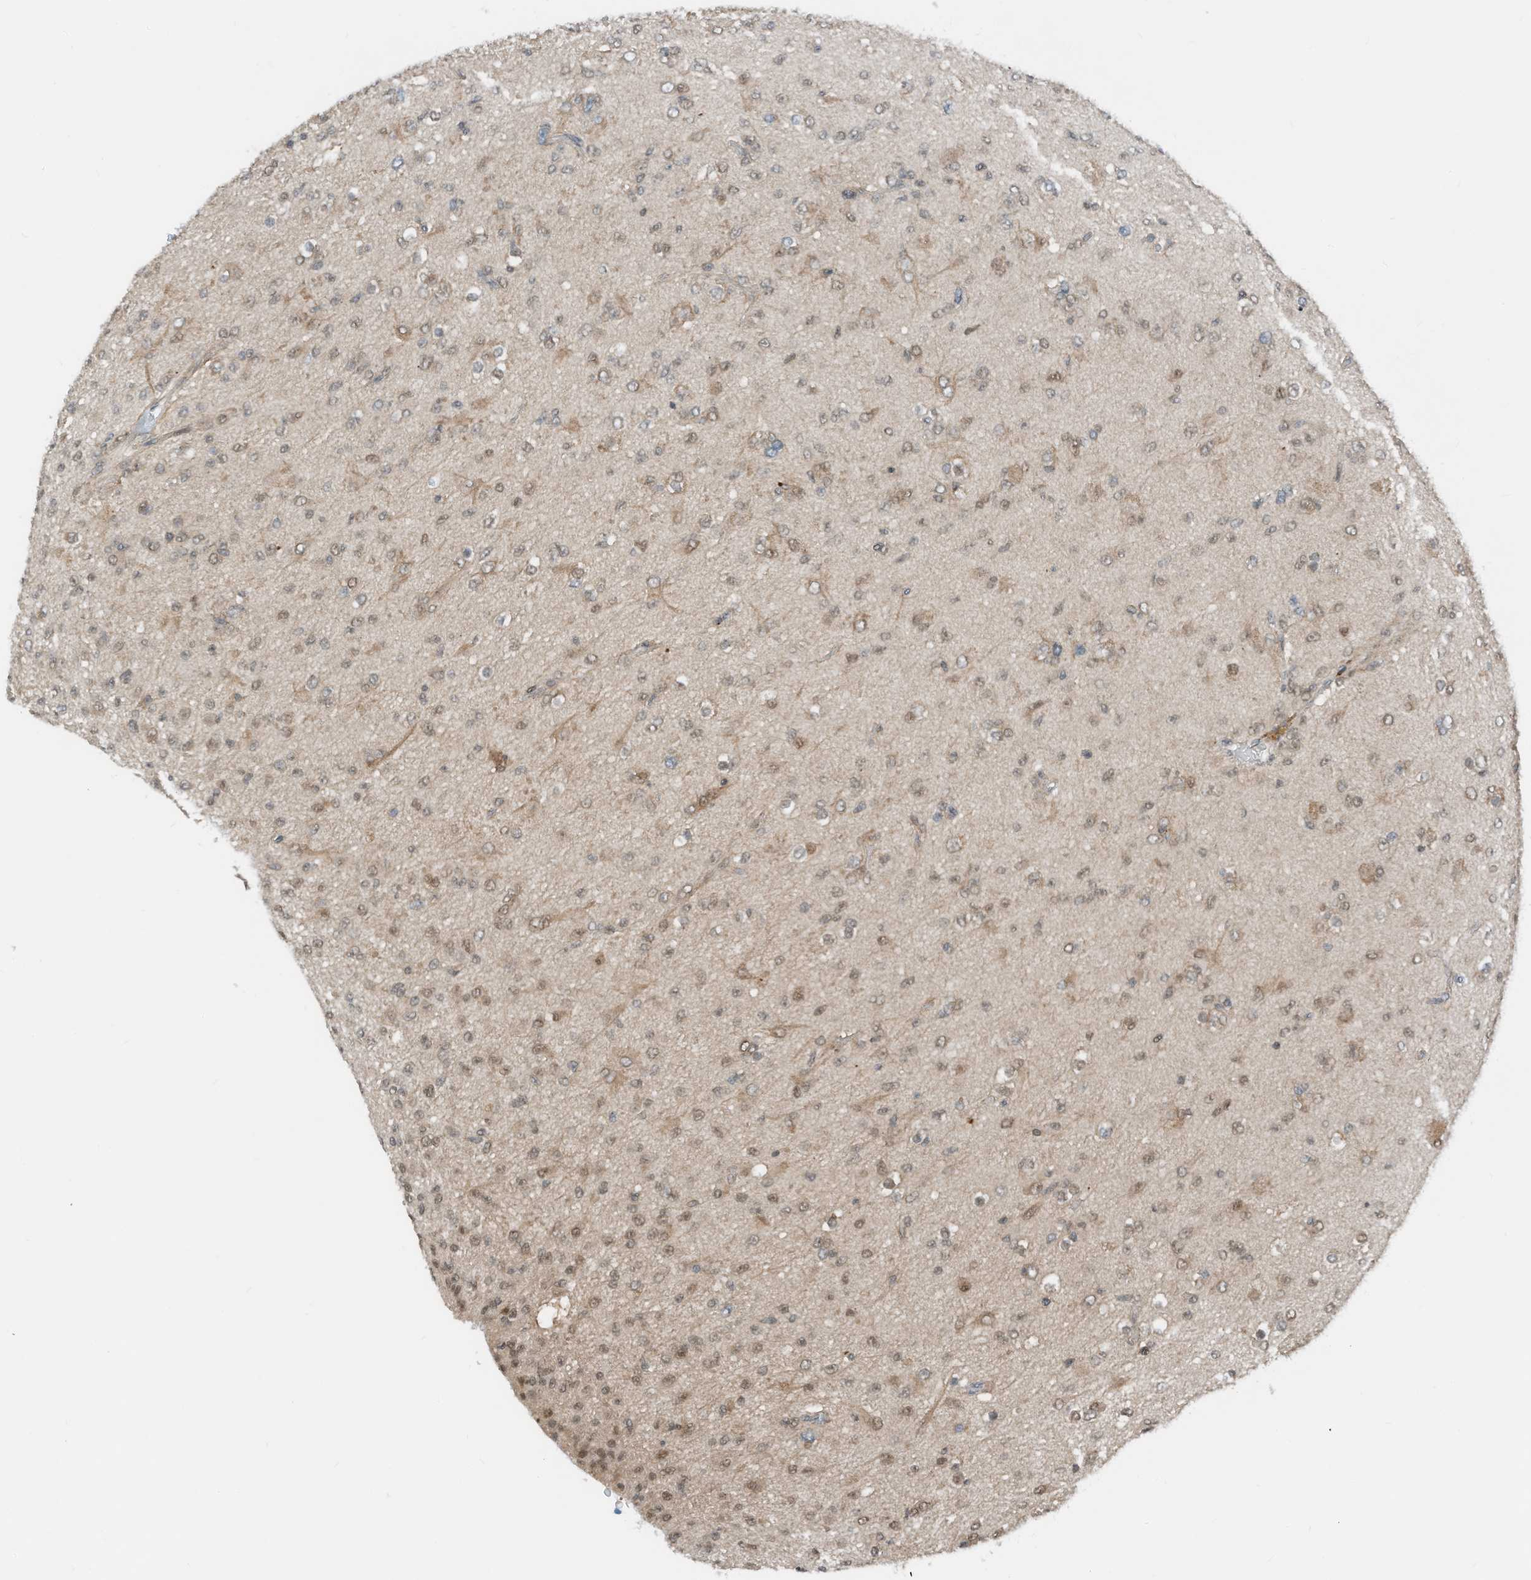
{"staining": {"intensity": "moderate", "quantity": "25%-75%", "location": "nuclear"}, "tissue": "glioma", "cell_type": "Tumor cells", "image_type": "cancer", "snomed": [{"axis": "morphology", "description": "Glioma, malignant, Low grade"}, {"axis": "topography", "description": "Brain"}], "caption": "Protein staining by IHC exhibits moderate nuclear staining in about 25%-75% of tumor cells in glioma. The protein is stained brown, and the nuclei are stained in blue (DAB (3,3'-diaminobenzidine) IHC with brightfield microscopy, high magnification).", "gene": "RMND1", "patient": {"sex": "male", "age": 65}}